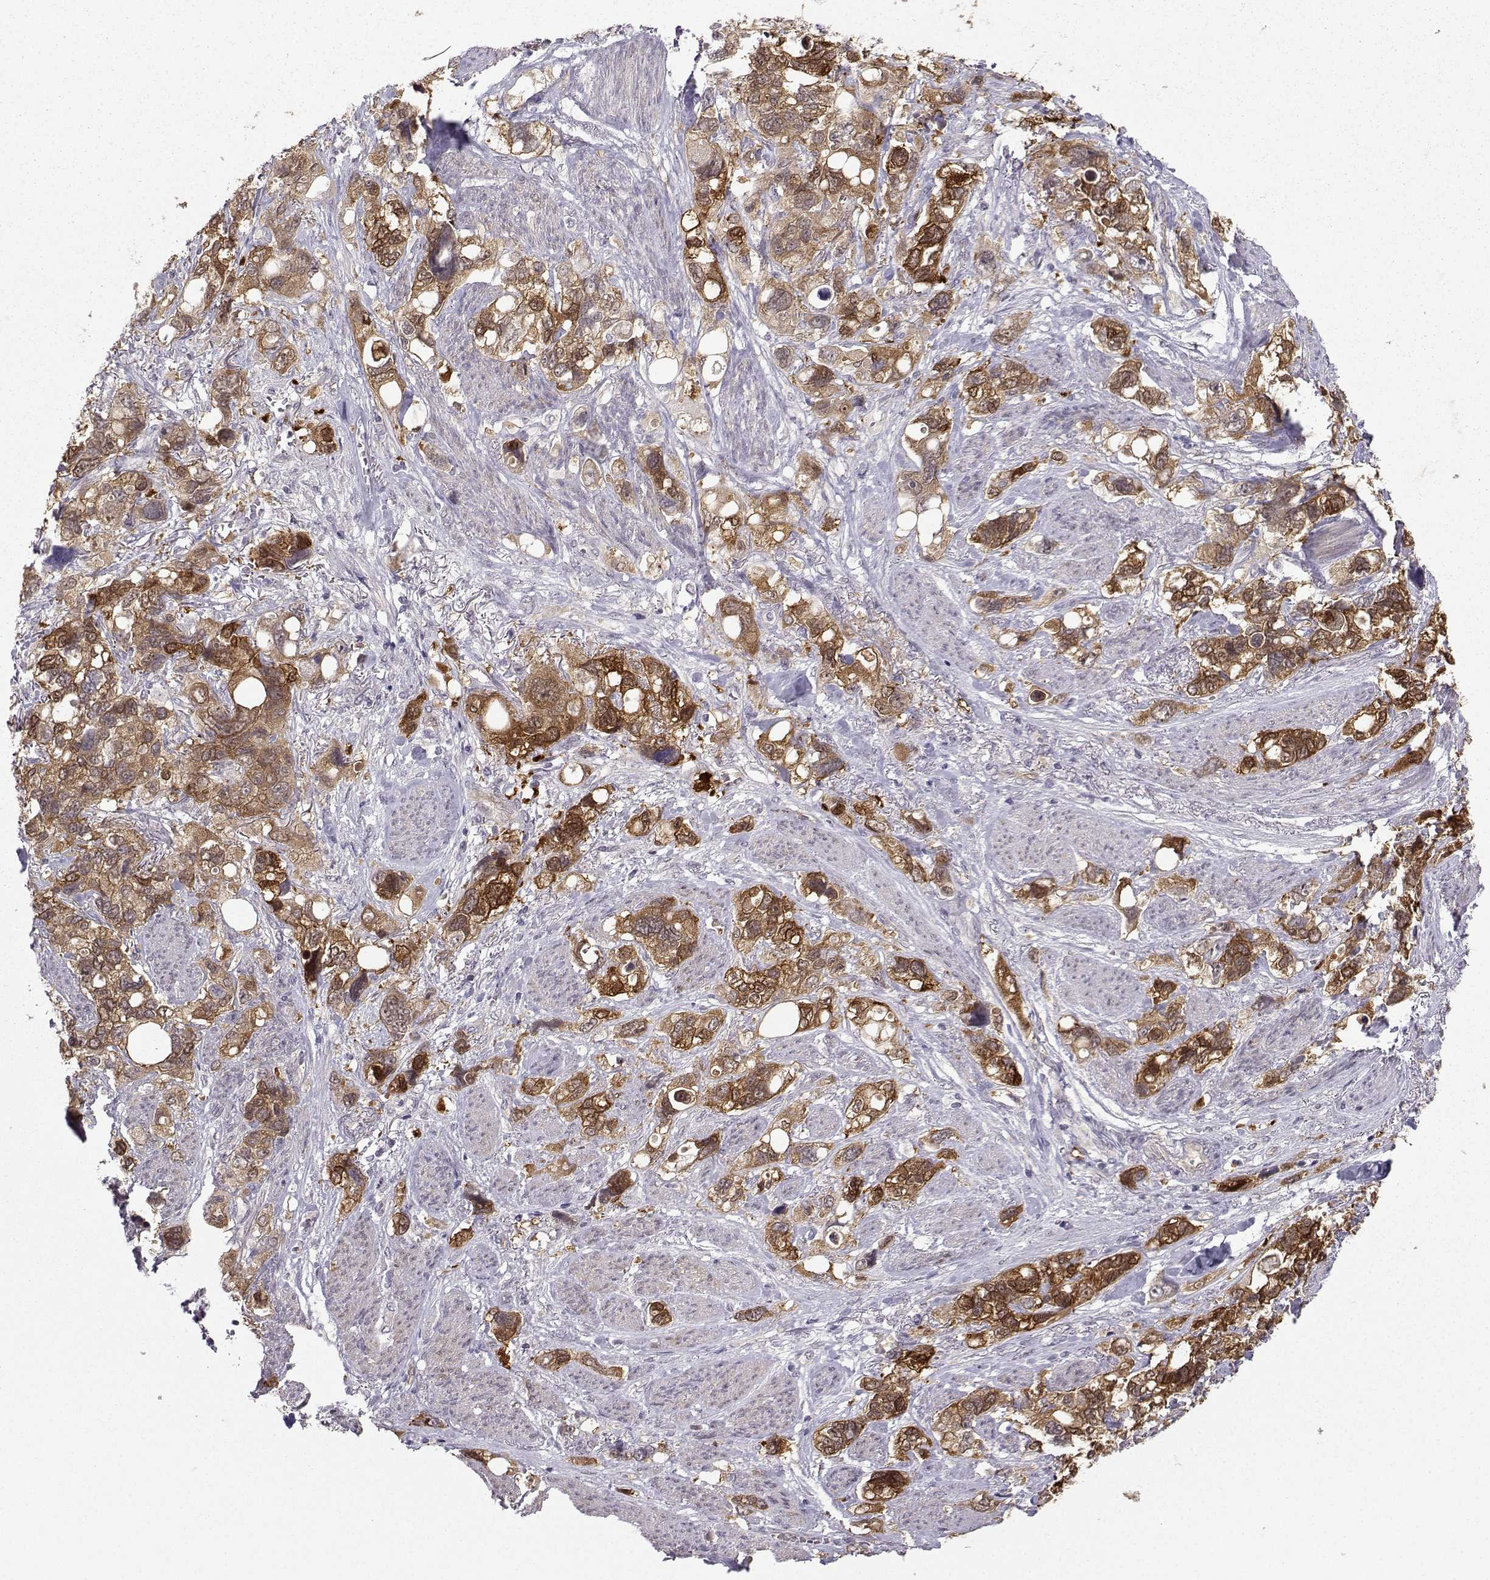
{"staining": {"intensity": "moderate", "quantity": ">75%", "location": "cytoplasmic/membranous"}, "tissue": "stomach cancer", "cell_type": "Tumor cells", "image_type": "cancer", "snomed": [{"axis": "morphology", "description": "Adenocarcinoma, NOS"}, {"axis": "topography", "description": "Stomach, upper"}], "caption": "Immunohistochemical staining of stomach adenocarcinoma exhibits medium levels of moderate cytoplasmic/membranous protein positivity in approximately >75% of tumor cells.", "gene": "NQO1", "patient": {"sex": "female", "age": 81}}